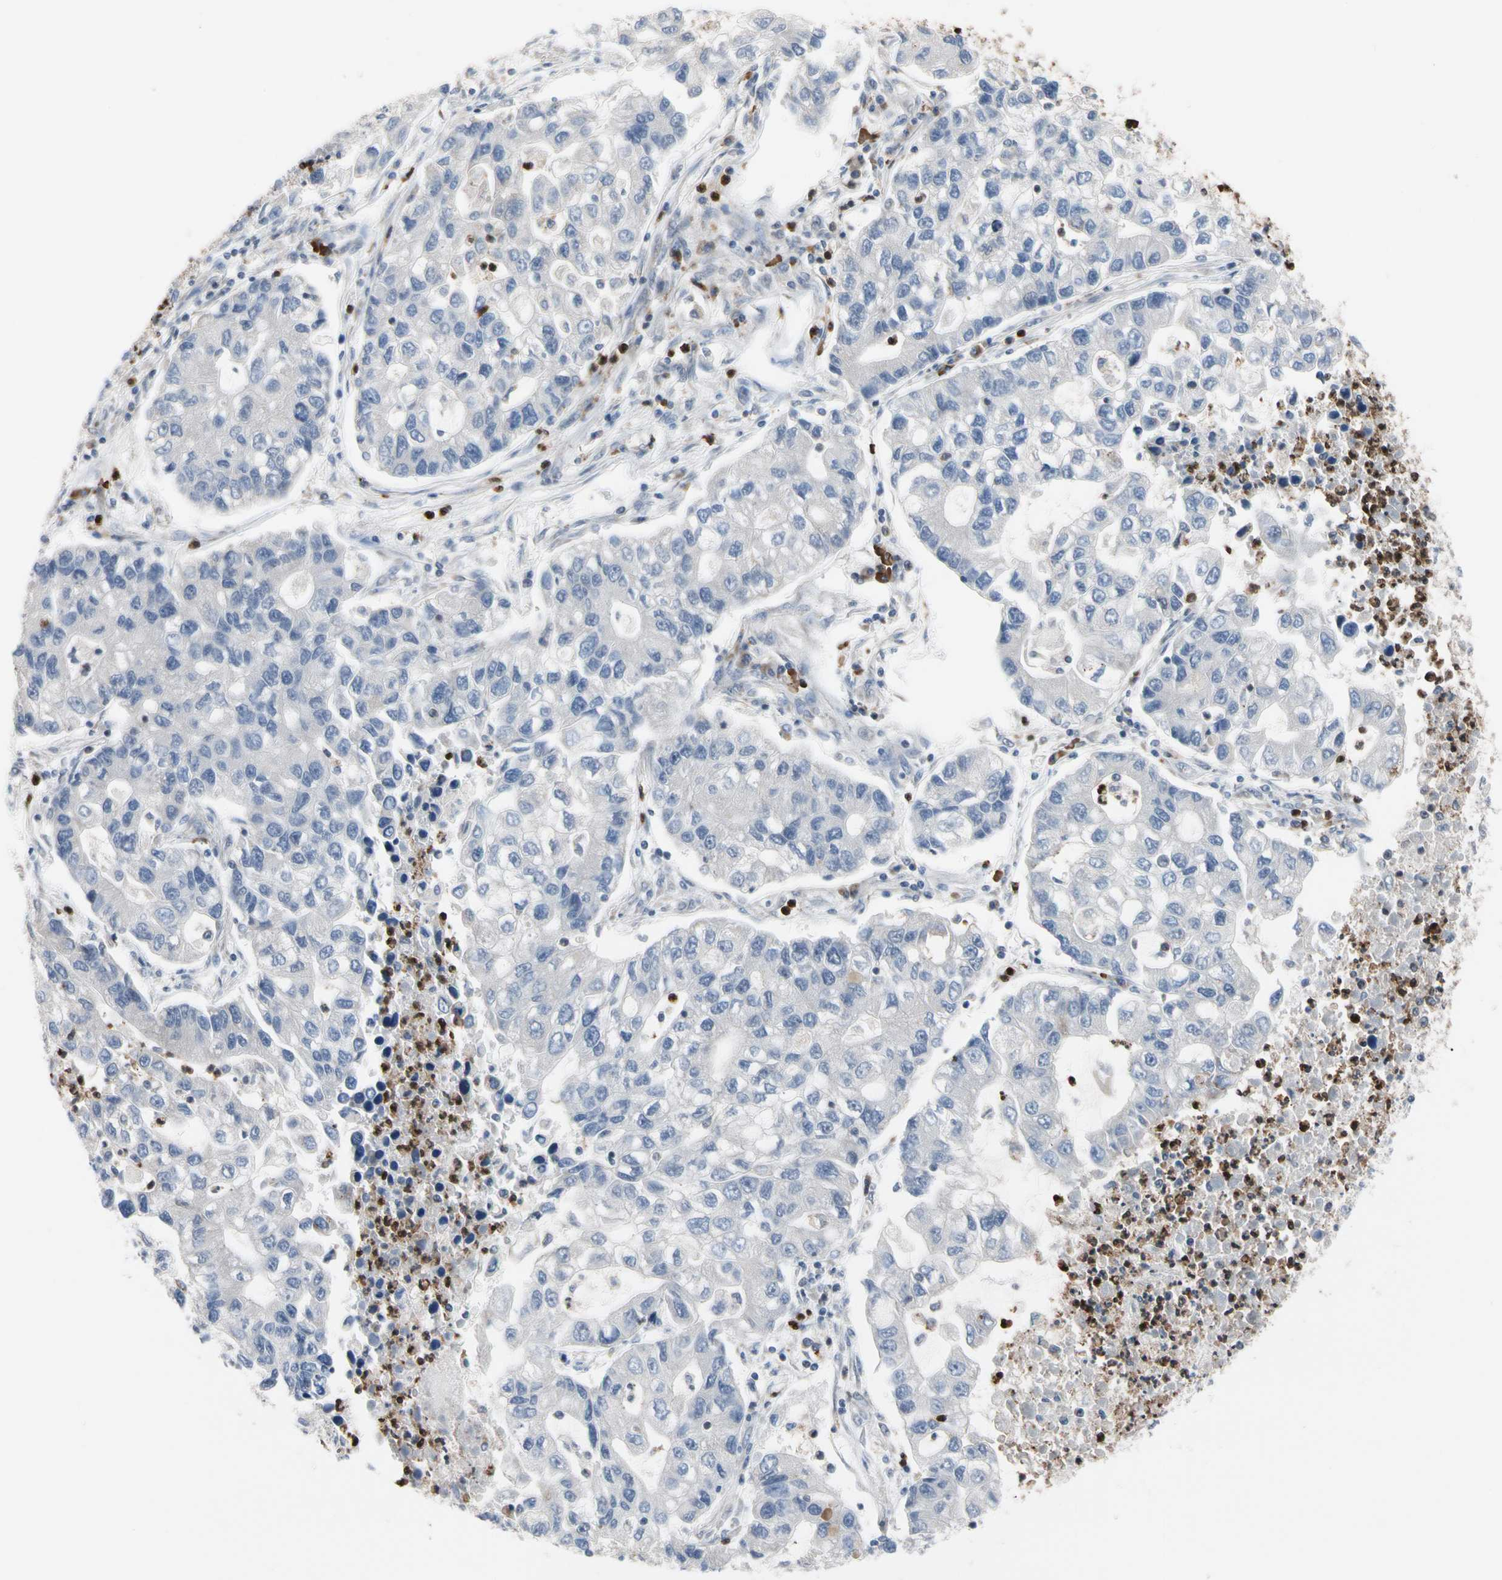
{"staining": {"intensity": "negative", "quantity": "none", "location": "none"}, "tissue": "lung cancer", "cell_type": "Tumor cells", "image_type": "cancer", "snomed": [{"axis": "morphology", "description": "Adenocarcinoma, NOS"}, {"axis": "topography", "description": "Lung"}], "caption": "An IHC photomicrograph of lung adenocarcinoma is shown. There is no staining in tumor cells of lung adenocarcinoma. Brightfield microscopy of immunohistochemistry (IHC) stained with DAB (3,3'-diaminobenzidine) (brown) and hematoxylin (blue), captured at high magnification.", "gene": "MCL1", "patient": {"sex": "female", "age": 51}}